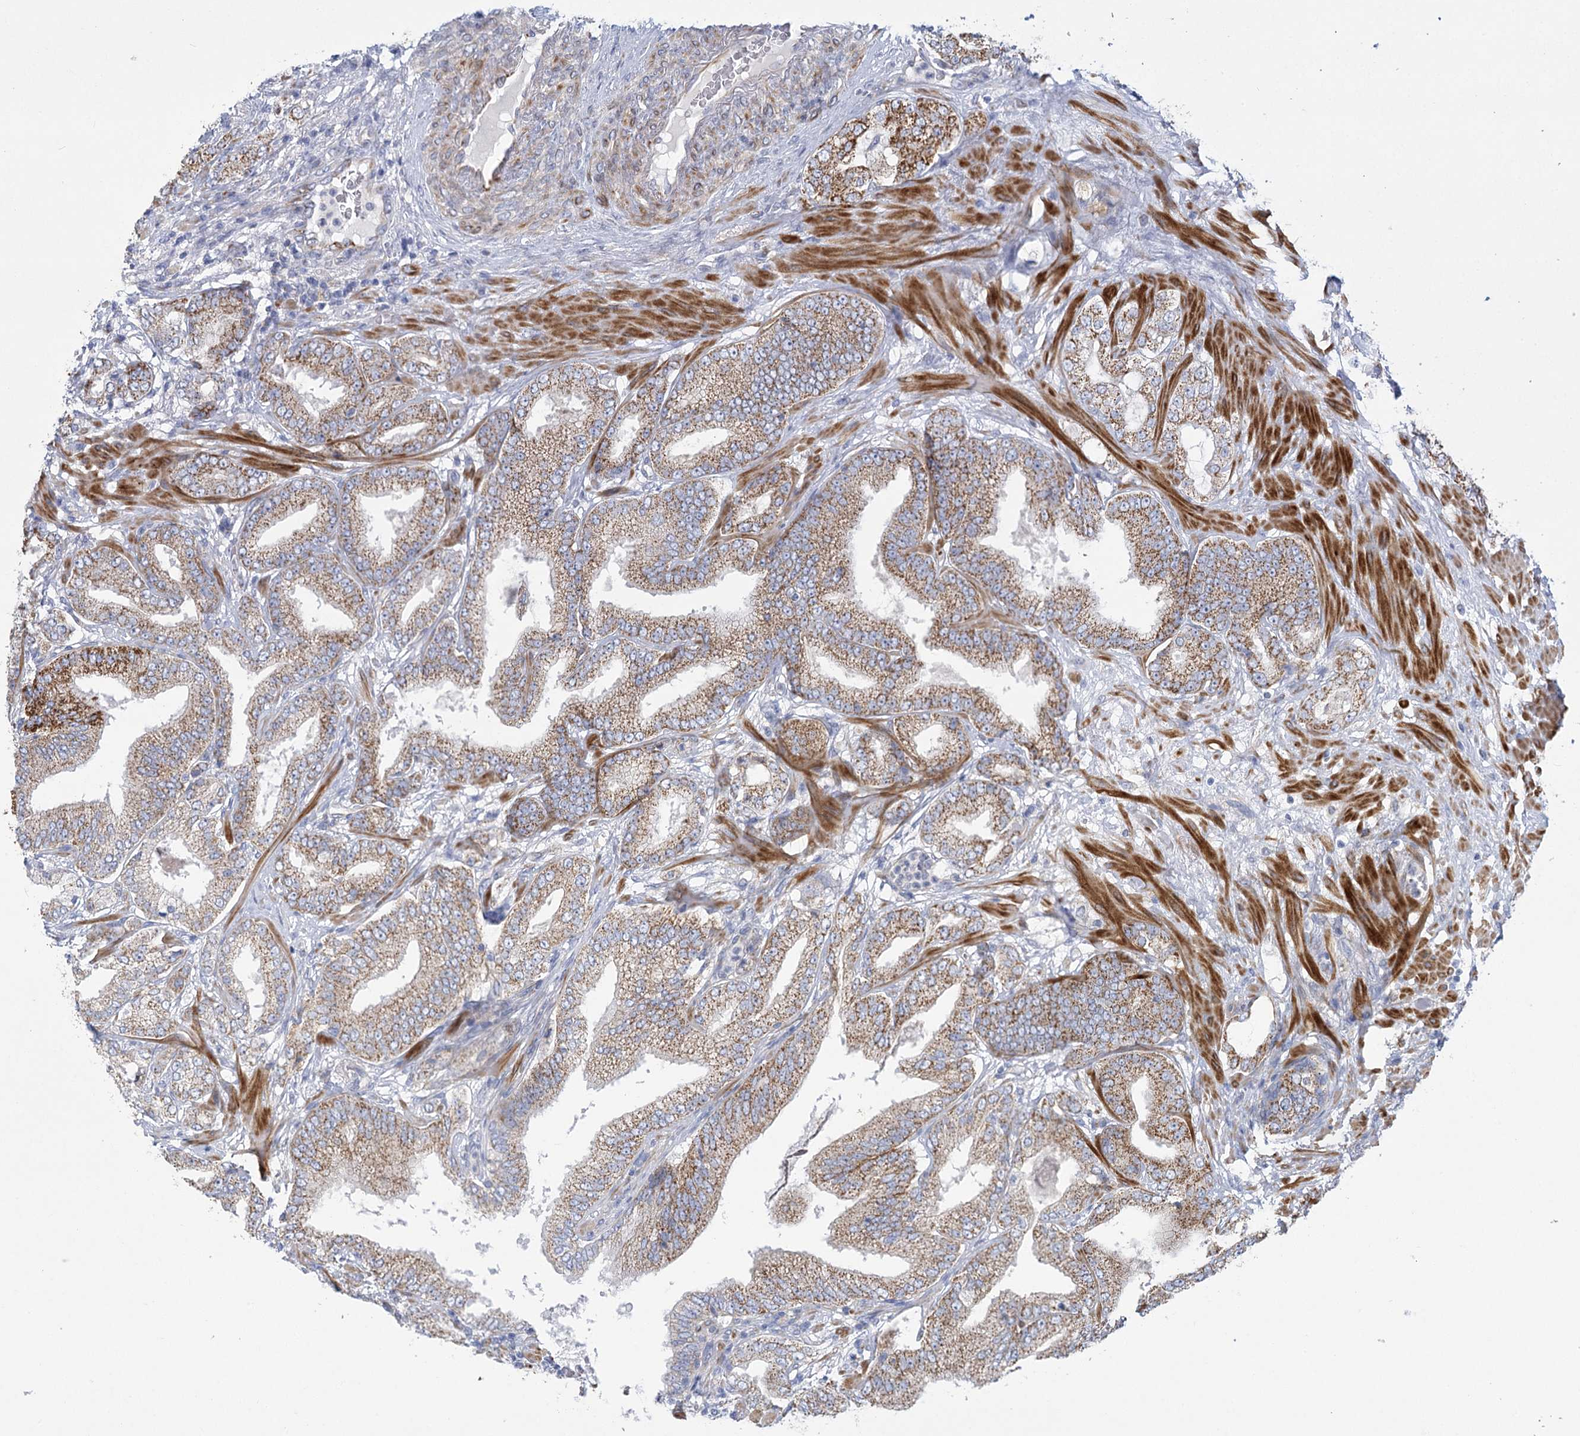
{"staining": {"intensity": "moderate", "quantity": "25%-75%", "location": "cytoplasmic/membranous"}, "tissue": "prostate cancer", "cell_type": "Tumor cells", "image_type": "cancer", "snomed": [{"axis": "morphology", "description": "Adenocarcinoma, High grade"}, {"axis": "topography", "description": "Prostate"}], "caption": "High-magnification brightfield microscopy of prostate cancer stained with DAB (3,3'-diaminobenzidine) (brown) and counterstained with hematoxylin (blue). tumor cells exhibit moderate cytoplasmic/membranous staining is present in approximately25%-75% of cells. The staining was performed using DAB (3,3'-diaminobenzidine) to visualize the protein expression in brown, while the nuclei were stained in blue with hematoxylin (Magnification: 20x).", "gene": "DHTKD1", "patient": {"sex": "male", "age": 64}}